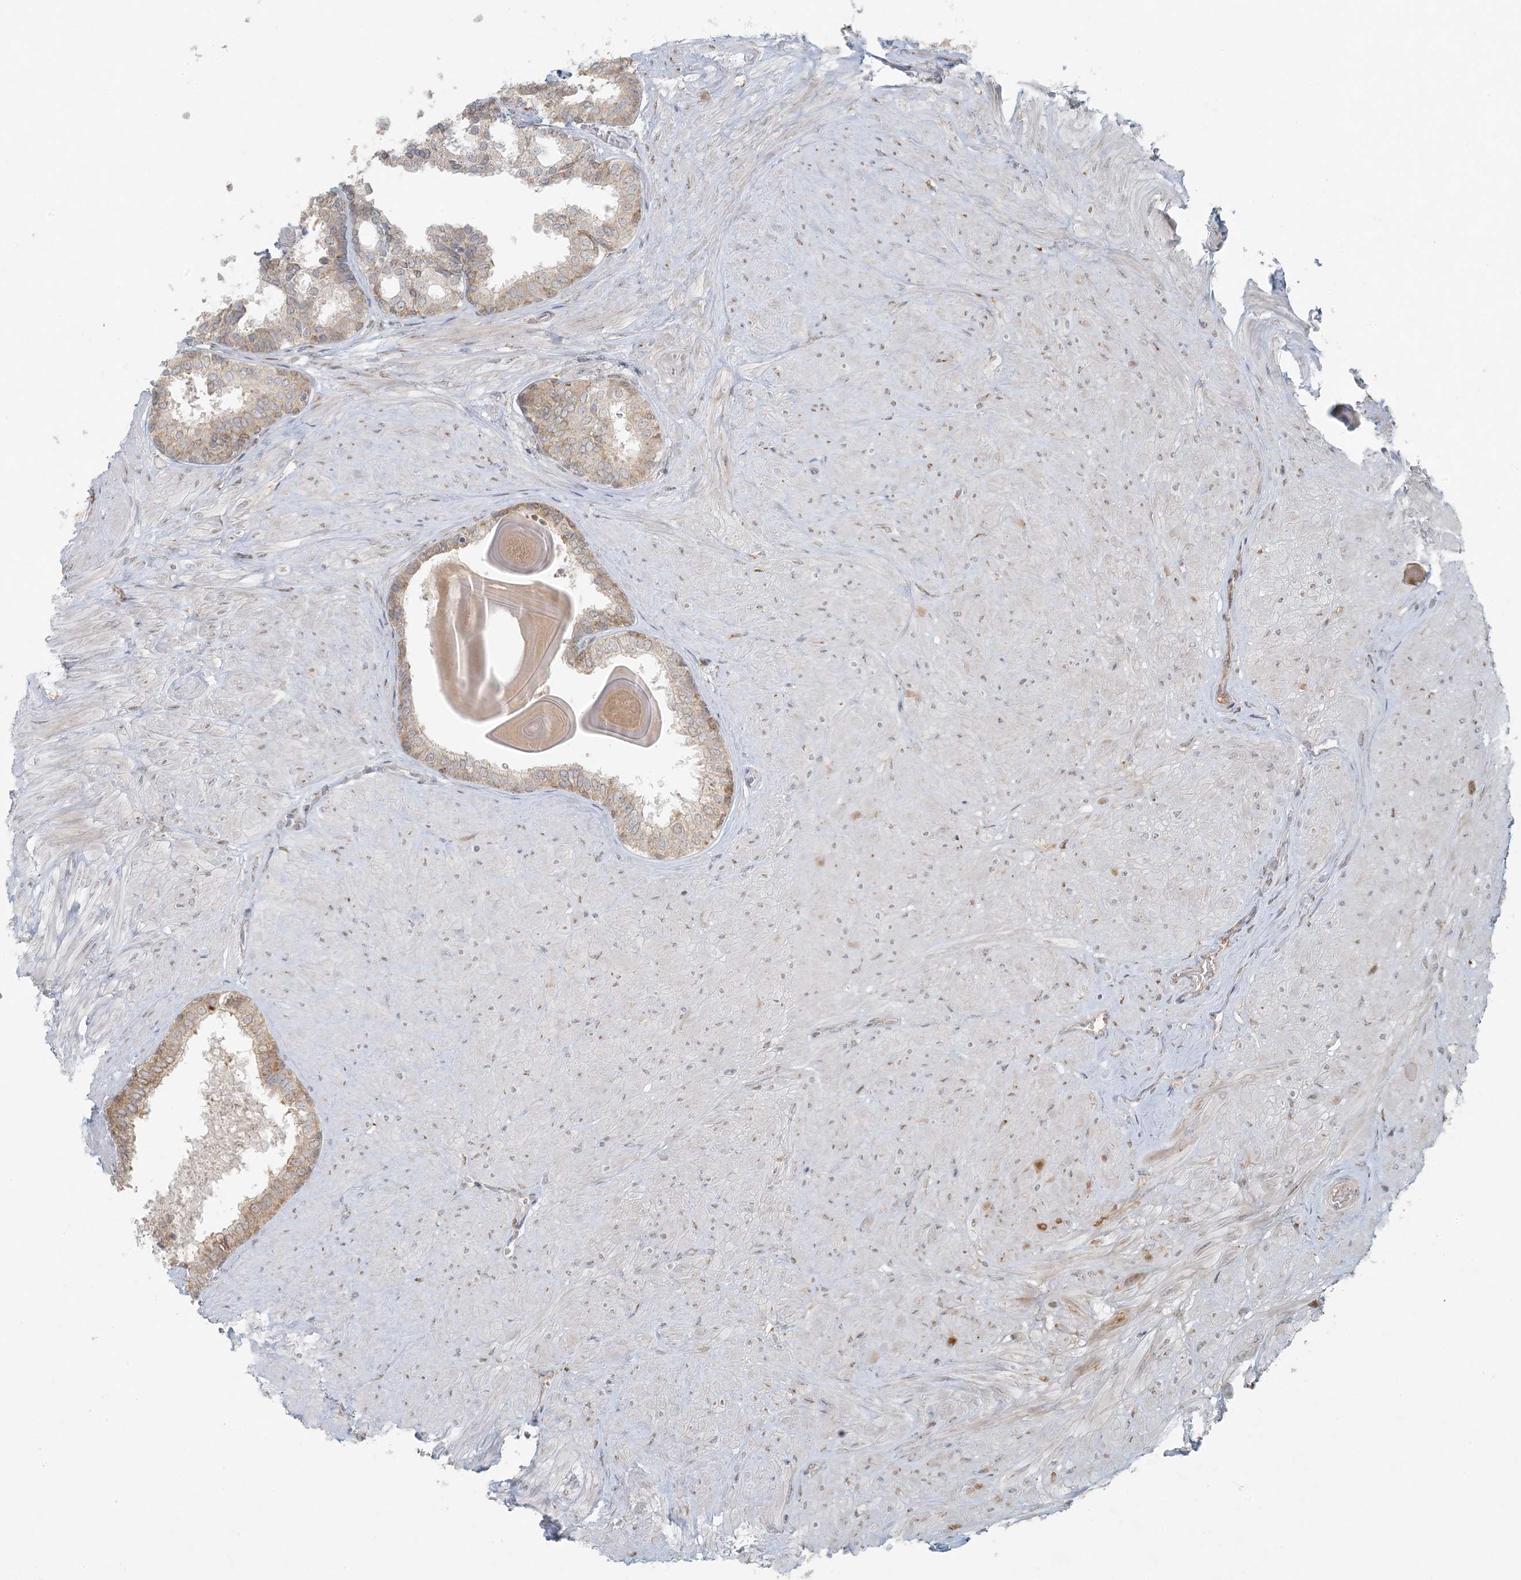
{"staining": {"intensity": "moderate", "quantity": "25%-75%", "location": "cytoplasmic/membranous"}, "tissue": "prostate", "cell_type": "Glandular cells", "image_type": "normal", "snomed": [{"axis": "morphology", "description": "Normal tissue, NOS"}, {"axis": "topography", "description": "Prostate"}], "caption": "Immunohistochemistry (IHC) of benign prostate reveals medium levels of moderate cytoplasmic/membranous expression in about 25%-75% of glandular cells.", "gene": "HACL1", "patient": {"sex": "male", "age": 48}}